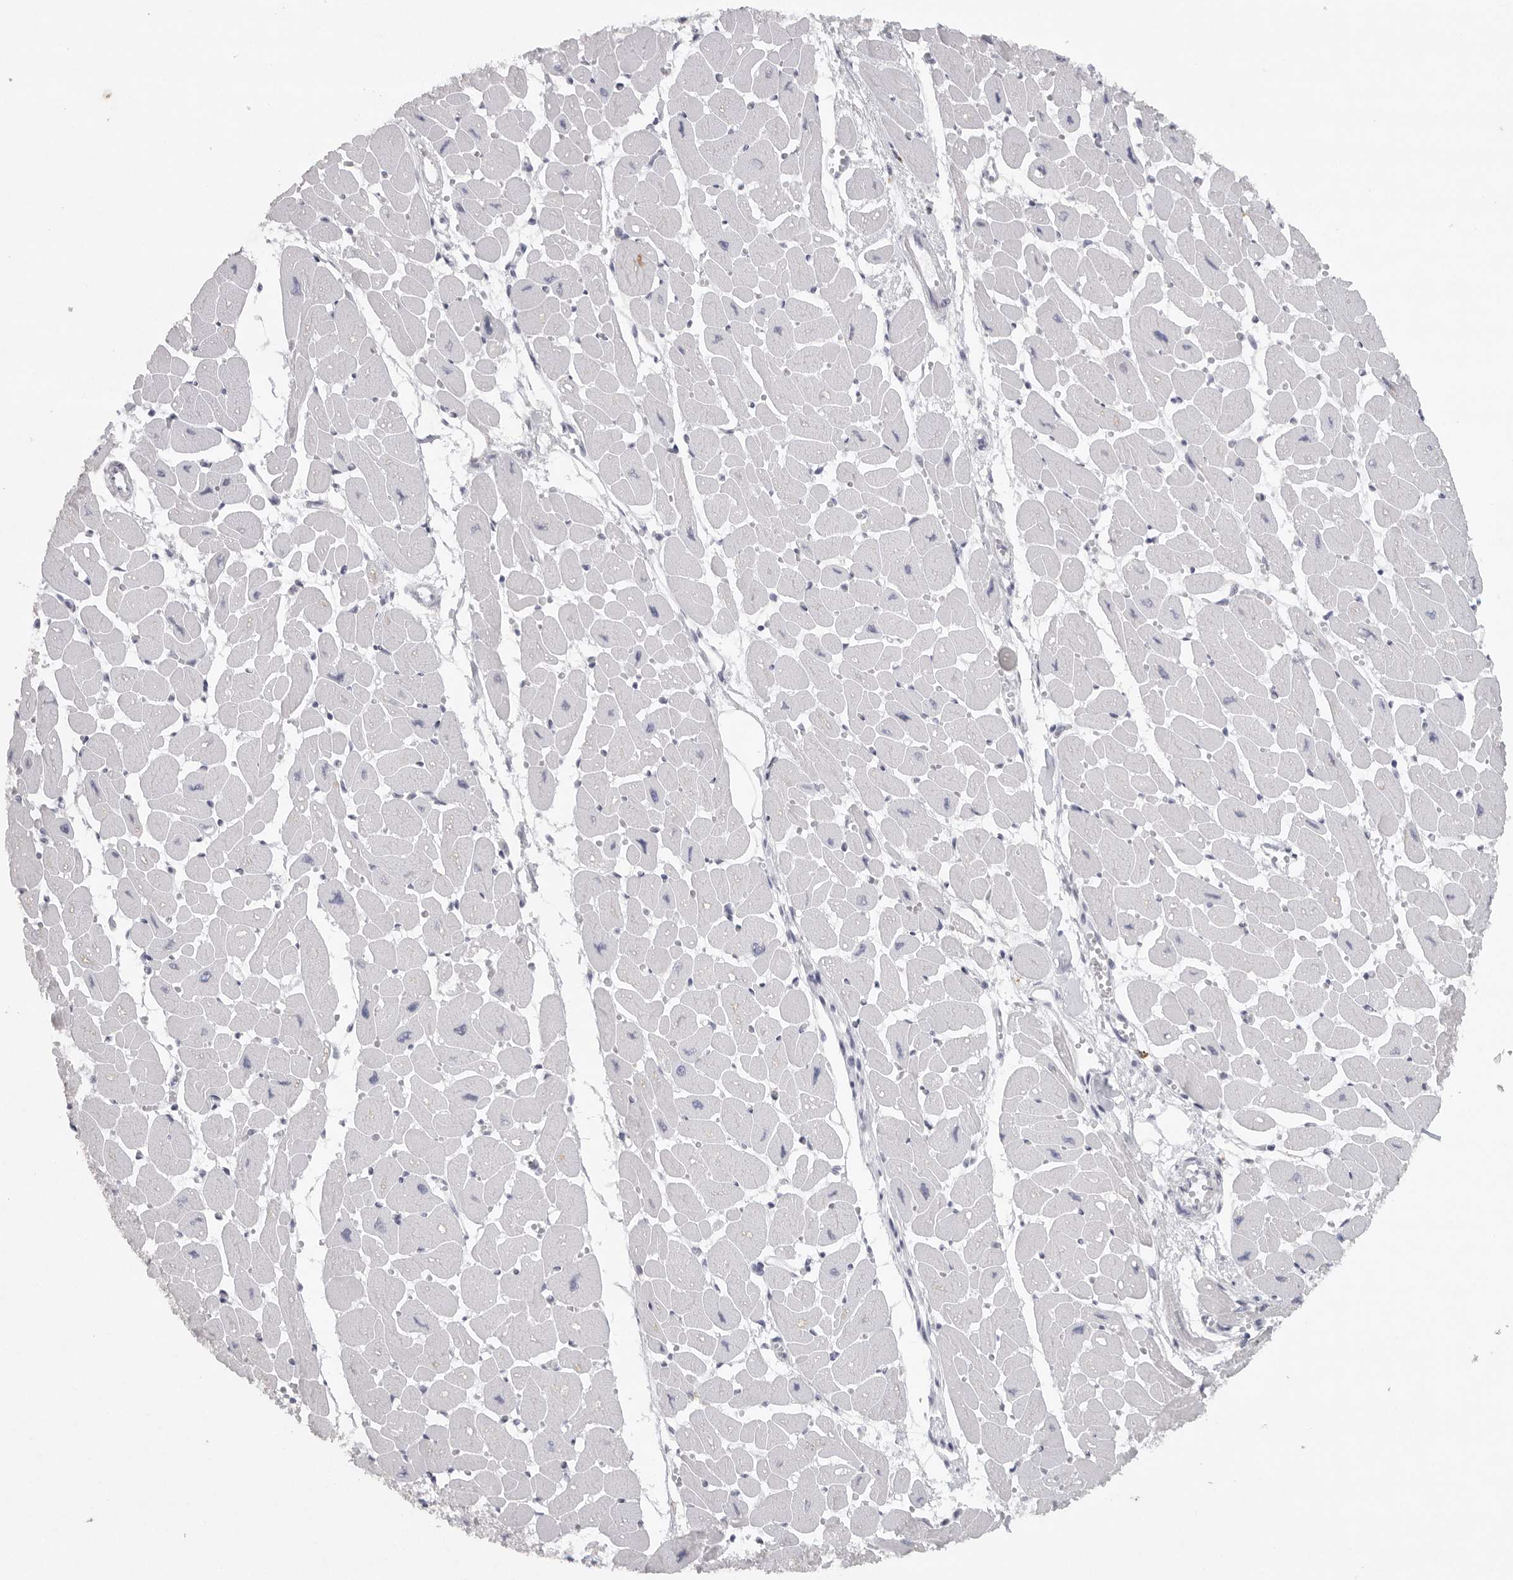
{"staining": {"intensity": "negative", "quantity": "none", "location": "none"}, "tissue": "heart muscle", "cell_type": "Cardiomyocytes", "image_type": "normal", "snomed": [{"axis": "morphology", "description": "Normal tissue, NOS"}, {"axis": "topography", "description": "Heart"}], "caption": "An immunohistochemistry photomicrograph of unremarkable heart muscle is shown. There is no staining in cardiomyocytes of heart muscle. (DAB (3,3'-diaminobenzidine) IHC, high magnification).", "gene": "TMEM69", "patient": {"sex": "female", "age": 54}}